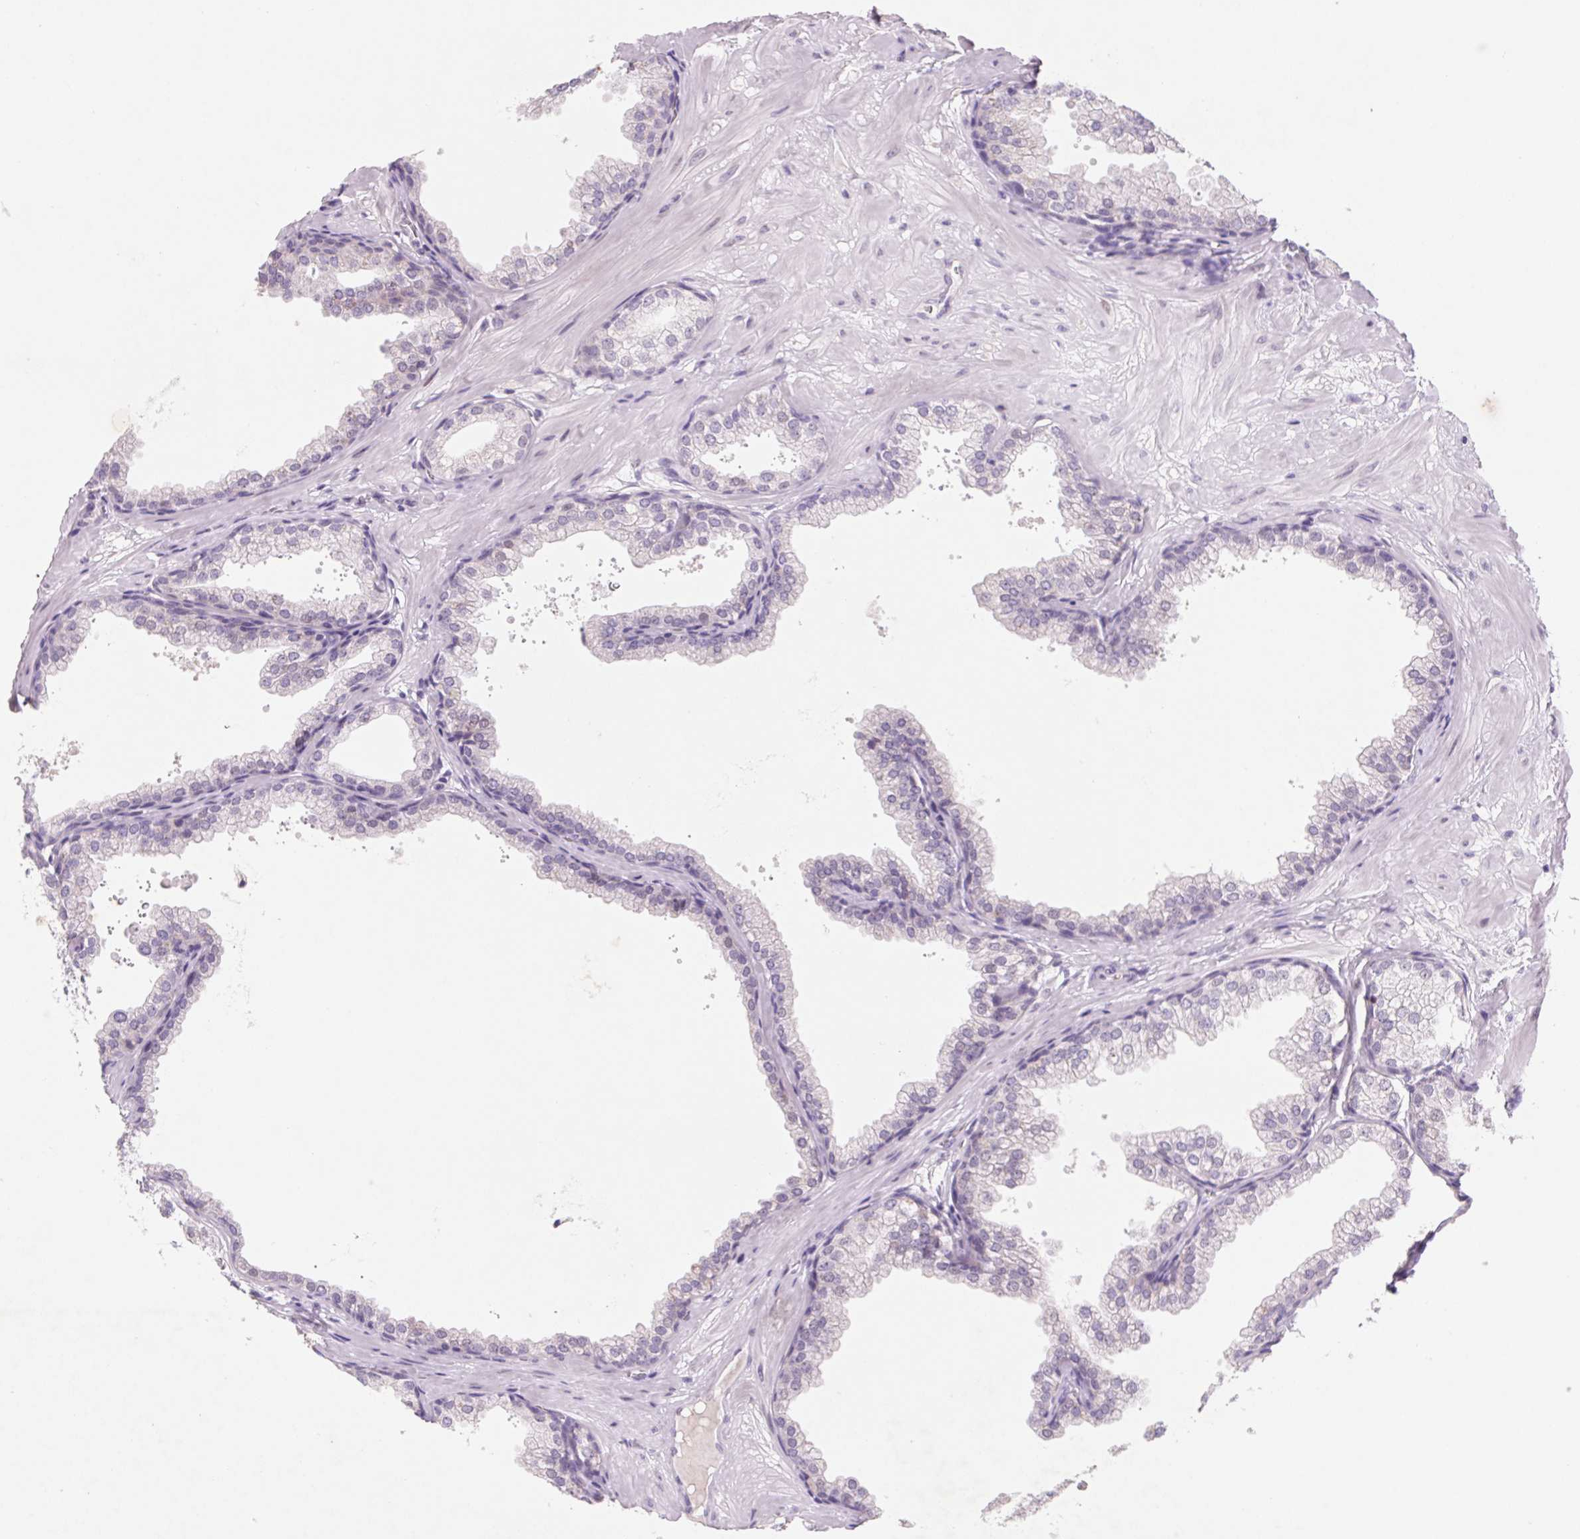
{"staining": {"intensity": "negative", "quantity": "none", "location": "none"}, "tissue": "prostate", "cell_type": "Glandular cells", "image_type": "normal", "snomed": [{"axis": "morphology", "description": "Normal tissue, NOS"}, {"axis": "topography", "description": "Prostate"}], "caption": "IHC photomicrograph of unremarkable prostate: human prostate stained with DAB shows no significant protein positivity in glandular cells. Nuclei are stained in blue.", "gene": "DPPA5", "patient": {"sex": "male", "age": 37}}